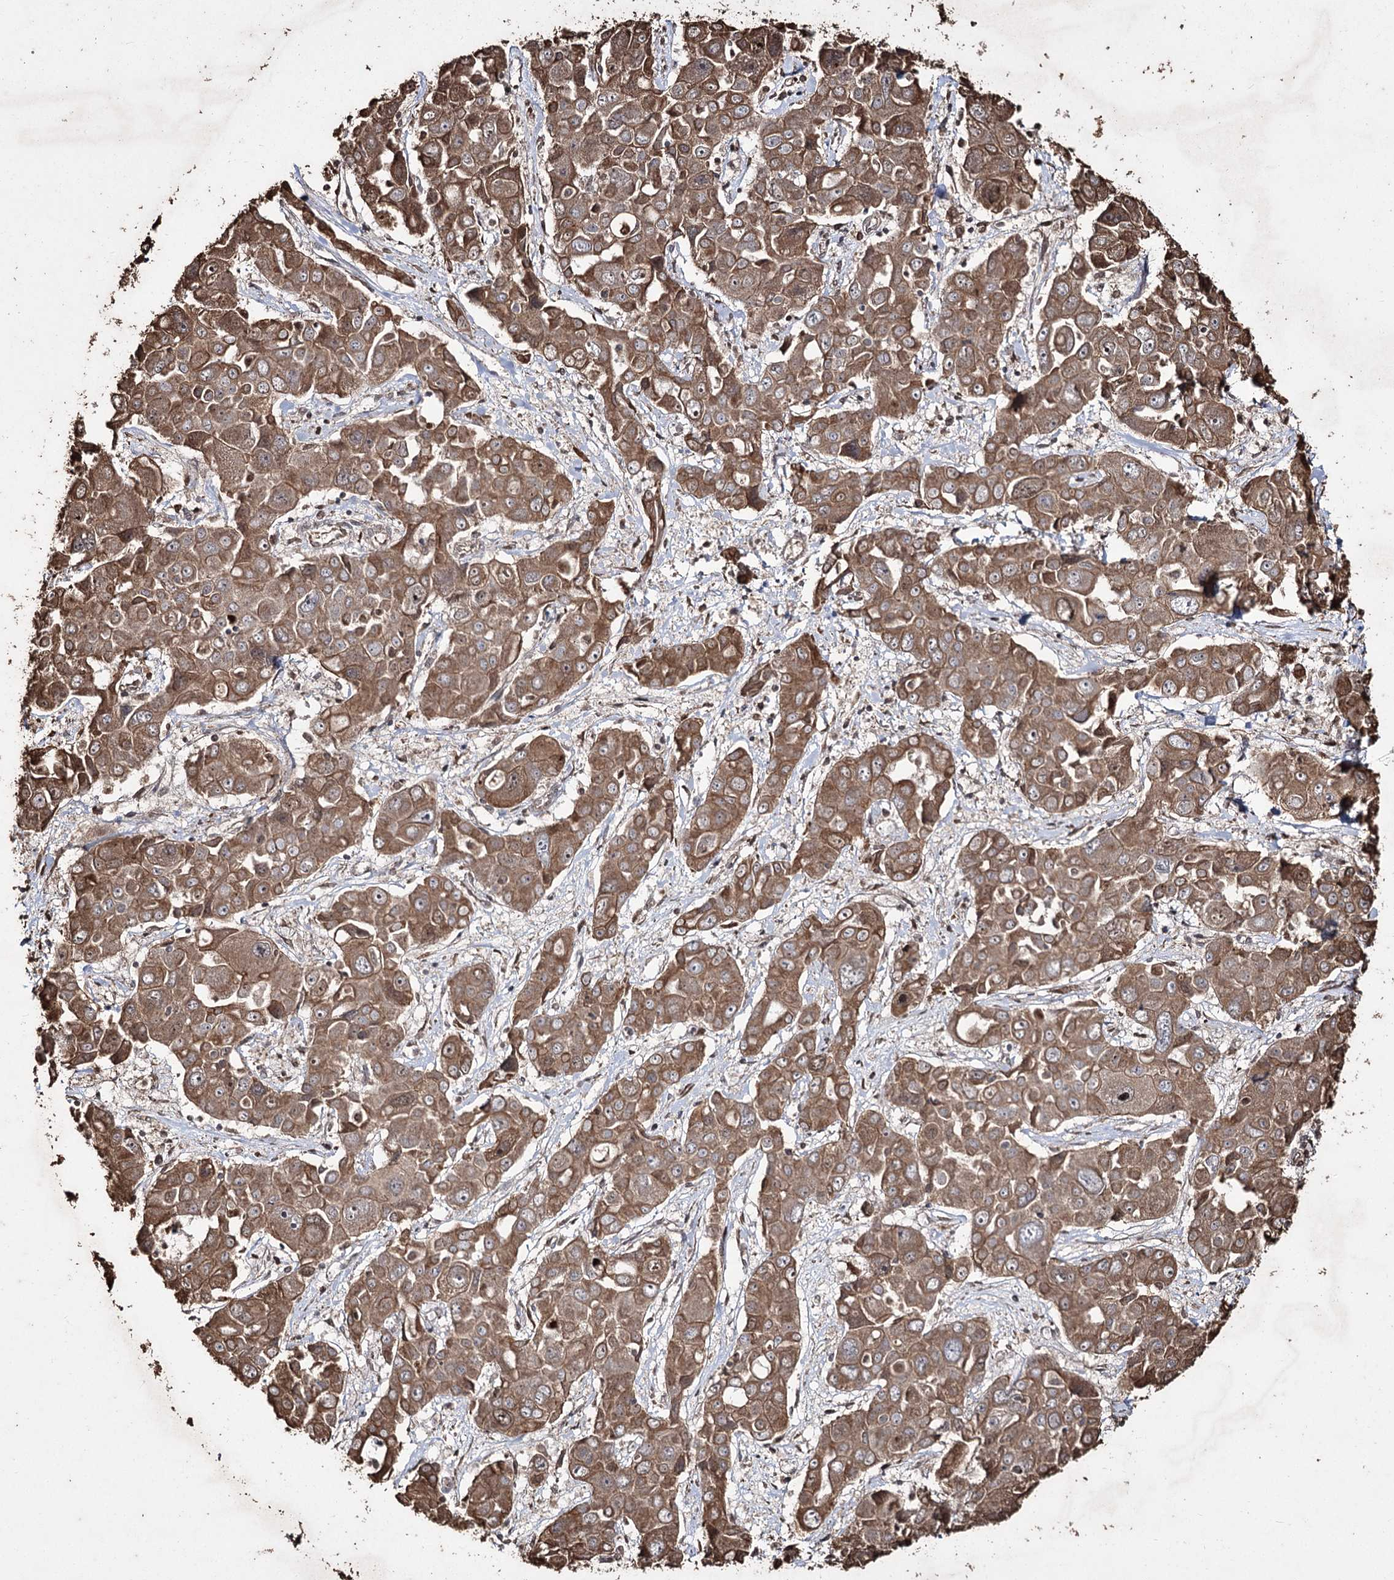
{"staining": {"intensity": "moderate", "quantity": ">75%", "location": "cytoplasmic/membranous,nuclear"}, "tissue": "liver cancer", "cell_type": "Tumor cells", "image_type": "cancer", "snomed": [{"axis": "morphology", "description": "Cholangiocarcinoma"}, {"axis": "topography", "description": "Liver"}], "caption": "The image demonstrates a brown stain indicating the presence of a protein in the cytoplasmic/membranous and nuclear of tumor cells in liver cholangiocarcinoma. The protein of interest is stained brown, and the nuclei are stained in blue (DAB IHC with brightfield microscopy, high magnification).", "gene": "PRC1", "patient": {"sex": "male", "age": 67}}